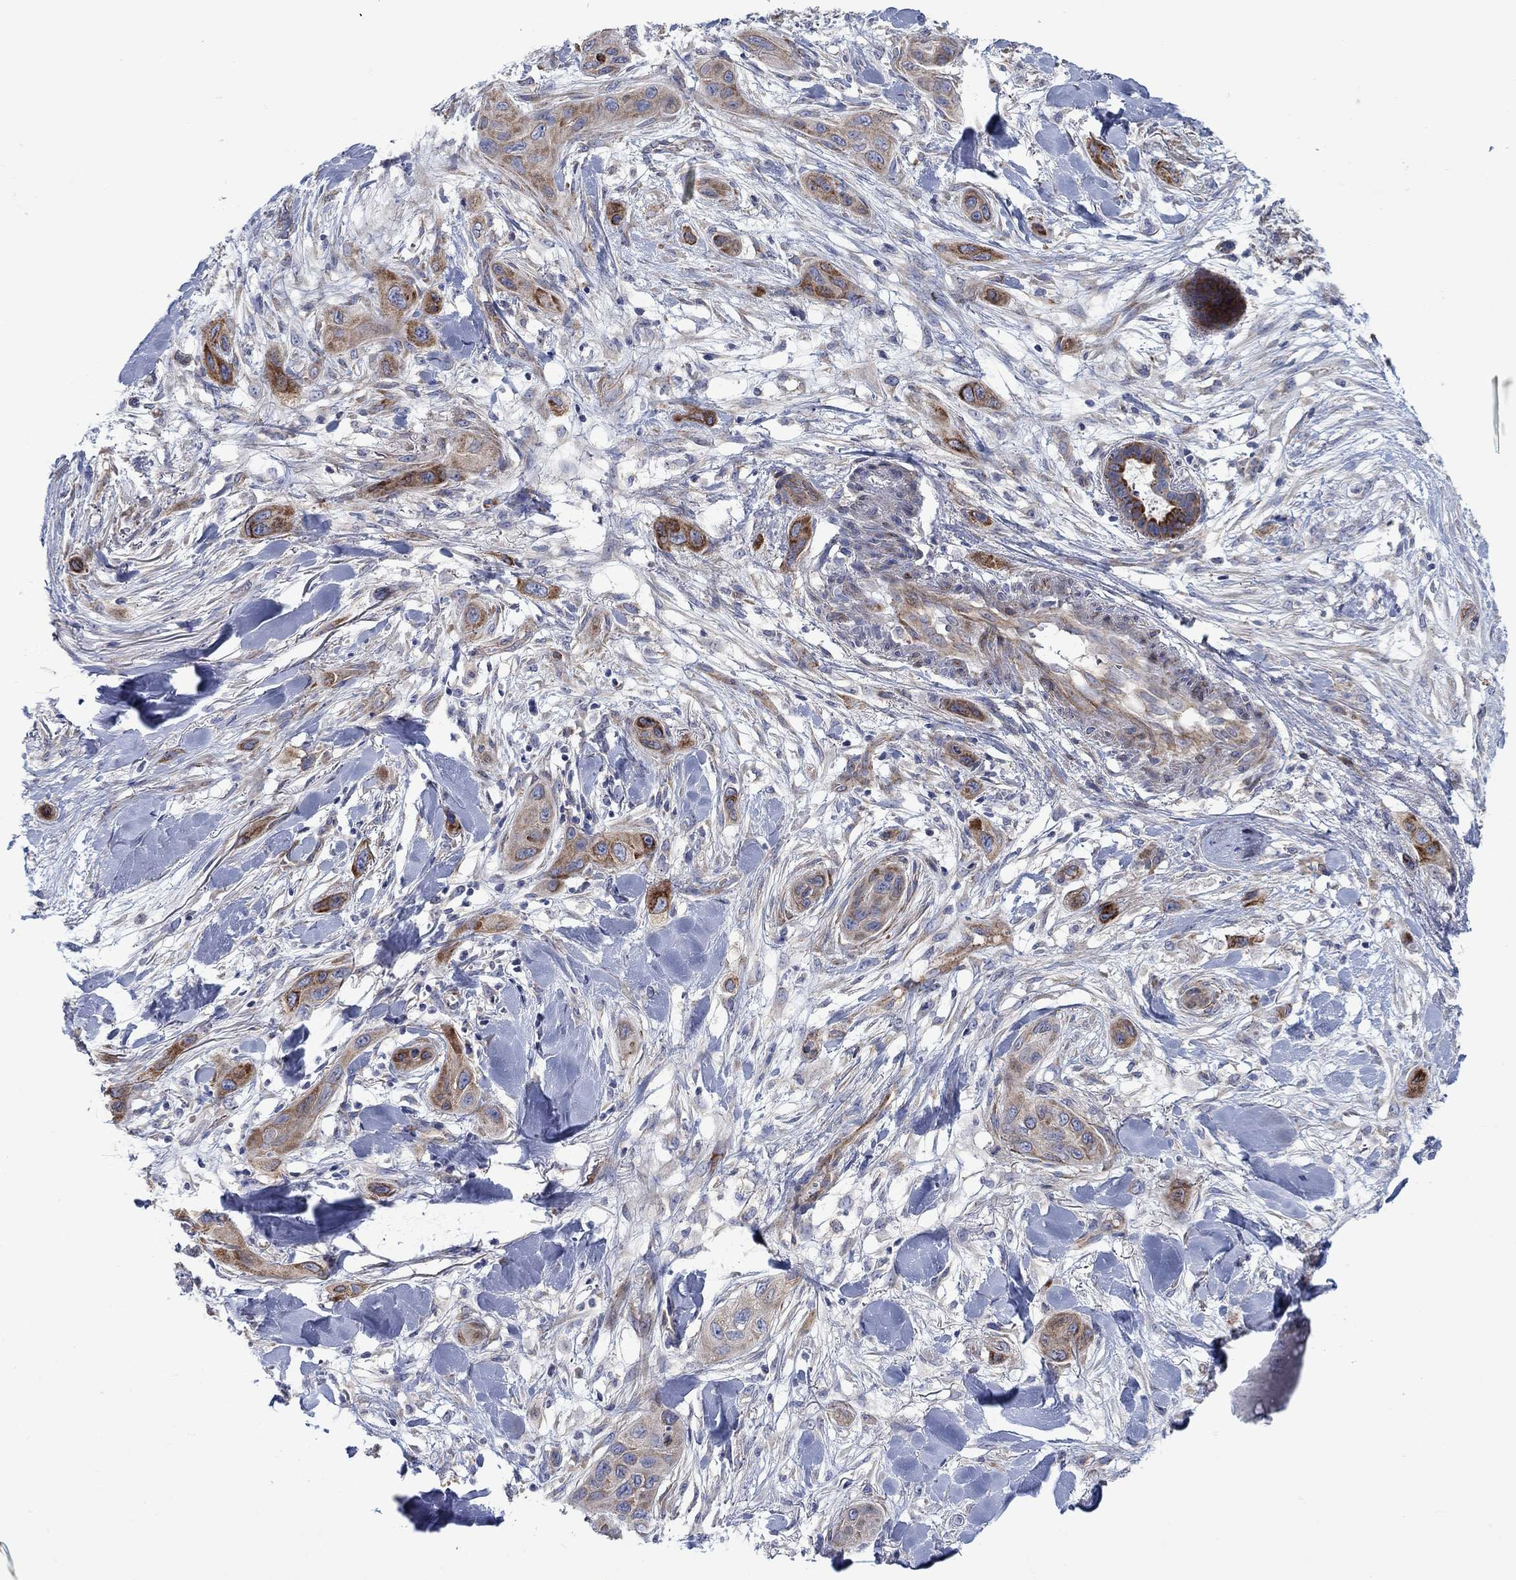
{"staining": {"intensity": "strong", "quantity": "25%-75%", "location": "cytoplasmic/membranous"}, "tissue": "skin cancer", "cell_type": "Tumor cells", "image_type": "cancer", "snomed": [{"axis": "morphology", "description": "Squamous cell carcinoma, NOS"}, {"axis": "topography", "description": "Skin"}], "caption": "Immunohistochemistry (IHC) histopathology image of neoplastic tissue: human squamous cell carcinoma (skin) stained using IHC shows high levels of strong protein expression localized specifically in the cytoplasmic/membranous of tumor cells, appearing as a cytoplasmic/membranous brown color.", "gene": "FXR1", "patient": {"sex": "male", "age": 78}}